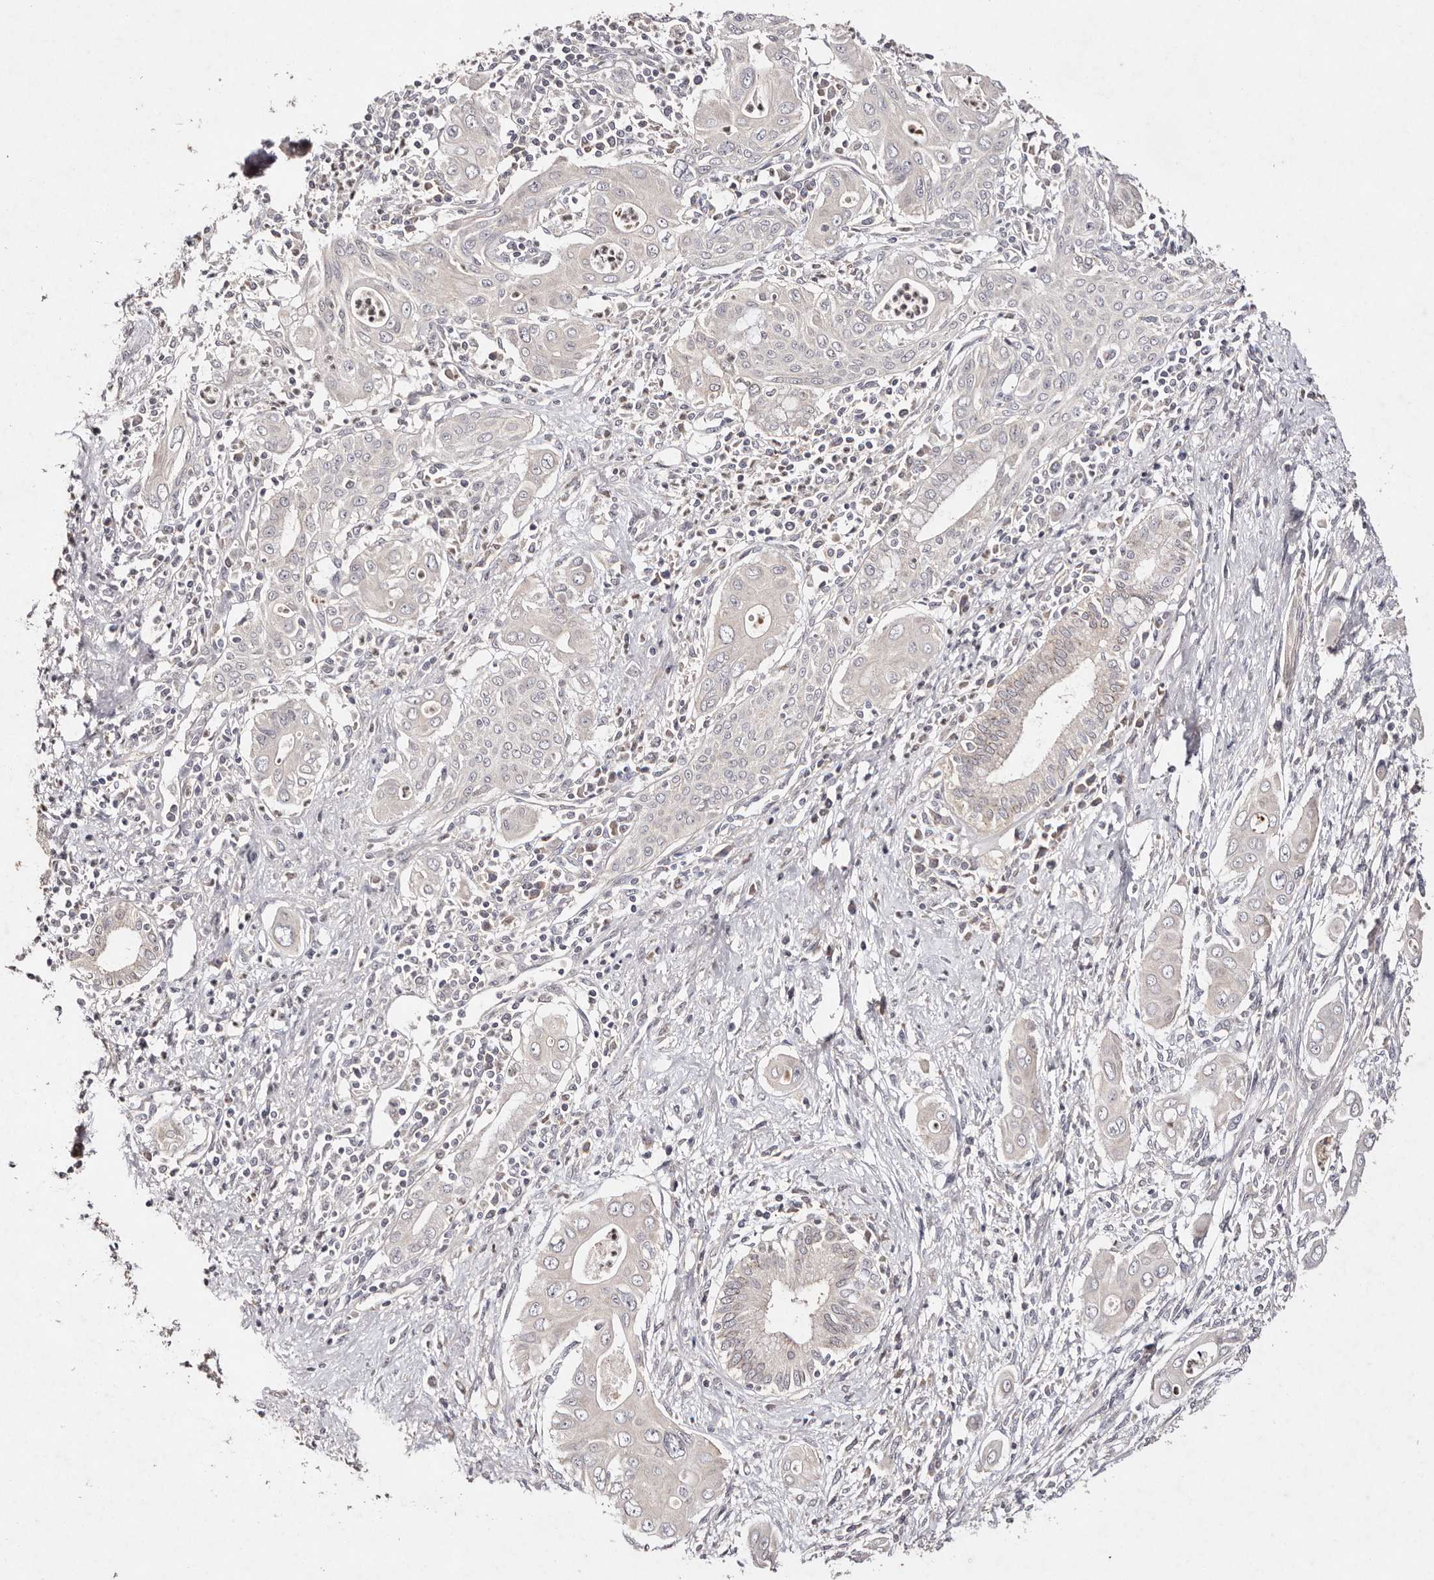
{"staining": {"intensity": "negative", "quantity": "none", "location": "none"}, "tissue": "pancreatic cancer", "cell_type": "Tumor cells", "image_type": "cancer", "snomed": [{"axis": "morphology", "description": "Adenocarcinoma, NOS"}, {"axis": "topography", "description": "Pancreas"}], "caption": "Immunohistochemistry (IHC) of human pancreatic cancer exhibits no expression in tumor cells. The staining is performed using DAB brown chromogen with nuclei counter-stained in using hematoxylin.", "gene": "TSC2", "patient": {"sex": "male", "age": 58}}